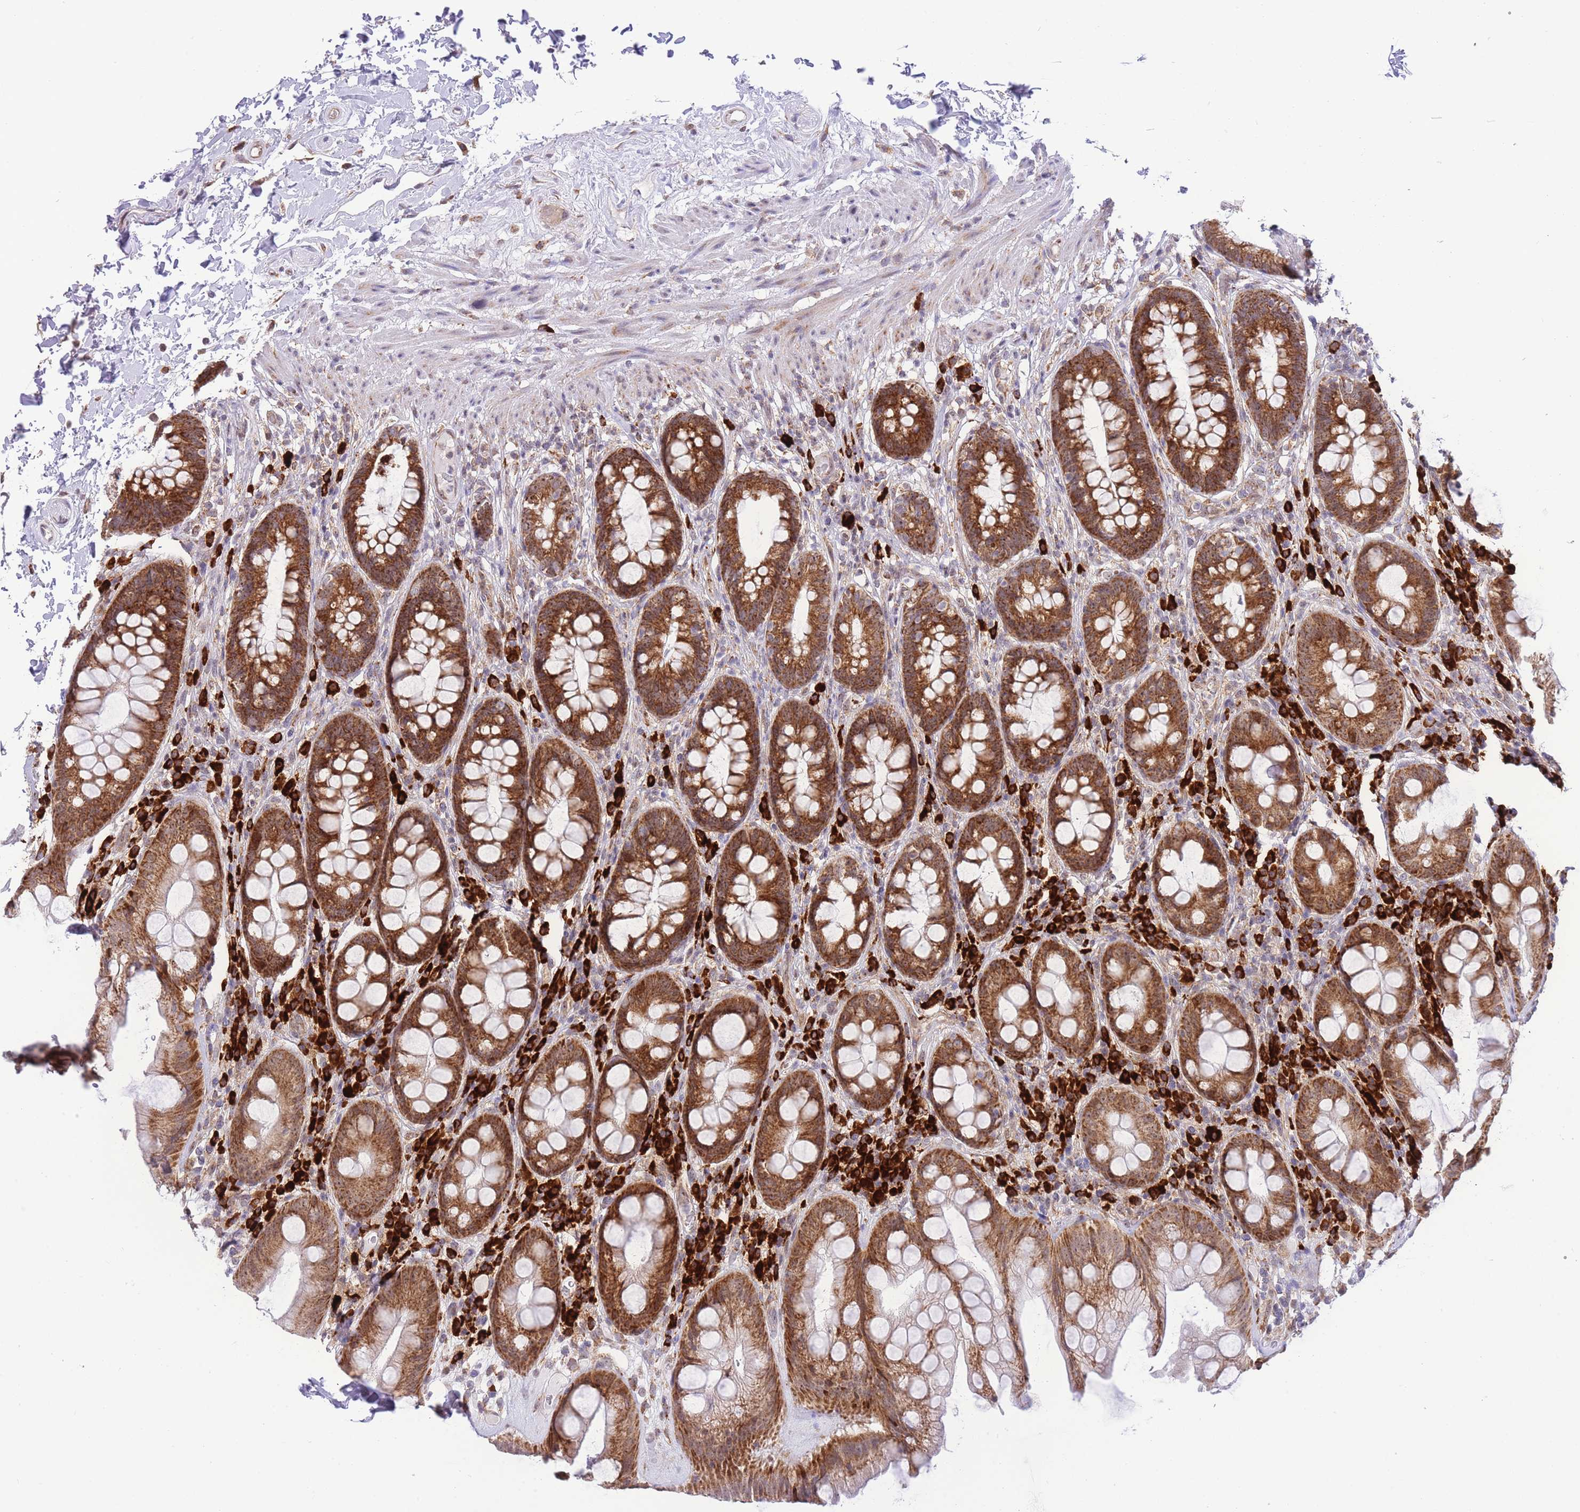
{"staining": {"intensity": "strong", "quantity": ">75%", "location": "cytoplasmic/membranous"}, "tissue": "rectum", "cell_type": "Glandular cells", "image_type": "normal", "snomed": [{"axis": "morphology", "description": "Normal tissue, NOS"}, {"axis": "topography", "description": "Rectum"}], "caption": "This is a photomicrograph of IHC staining of unremarkable rectum, which shows strong staining in the cytoplasmic/membranous of glandular cells.", "gene": "EXOSC8", "patient": {"sex": "male", "age": 74}}